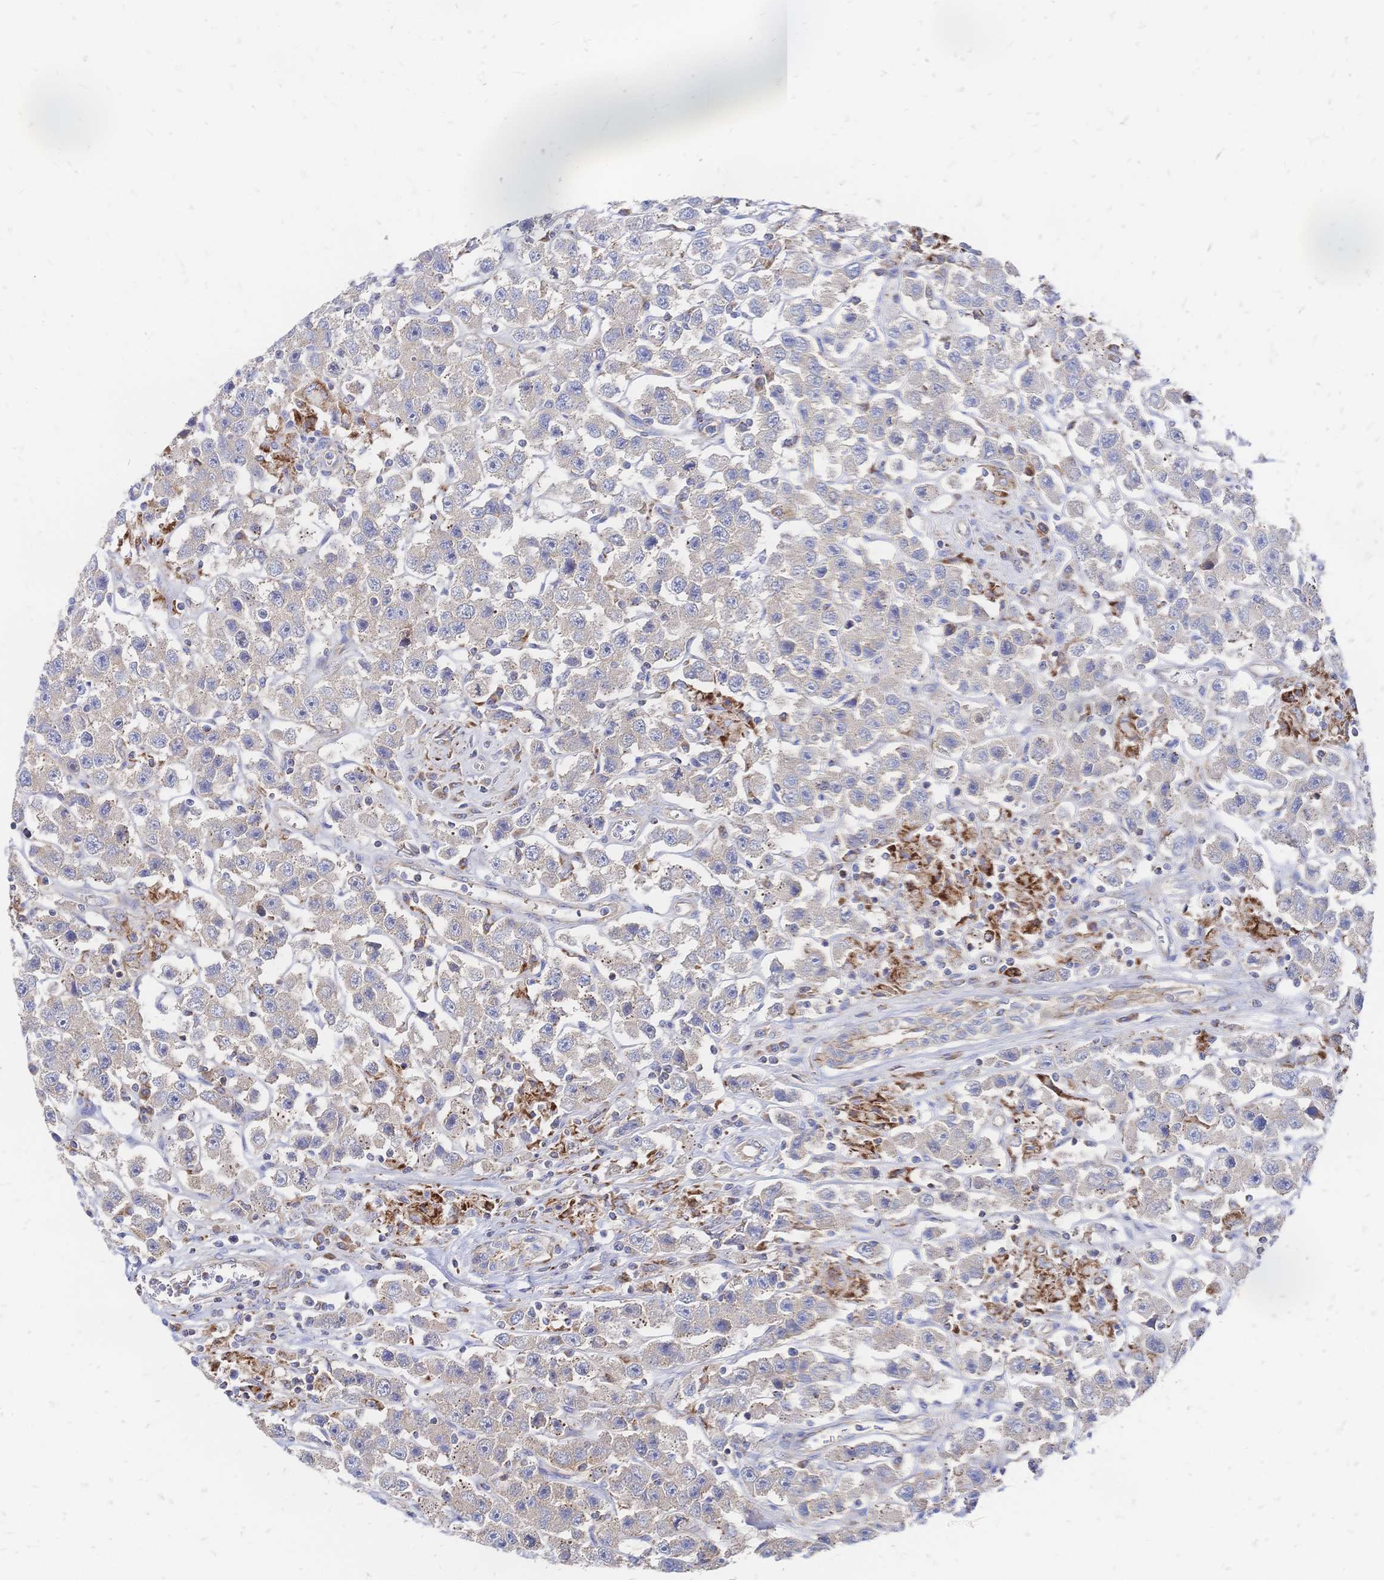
{"staining": {"intensity": "negative", "quantity": "none", "location": "none"}, "tissue": "testis cancer", "cell_type": "Tumor cells", "image_type": "cancer", "snomed": [{"axis": "morphology", "description": "Seminoma, NOS"}, {"axis": "topography", "description": "Testis"}], "caption": "High magnification brightfield microscopy of testis seminoma stained with DAB (brown) and counterstained with hematoxylin (blue): tumor cells show no significant staining.", "gene": "SORBS1", "patient": {"sex": "male", "age": 45}}